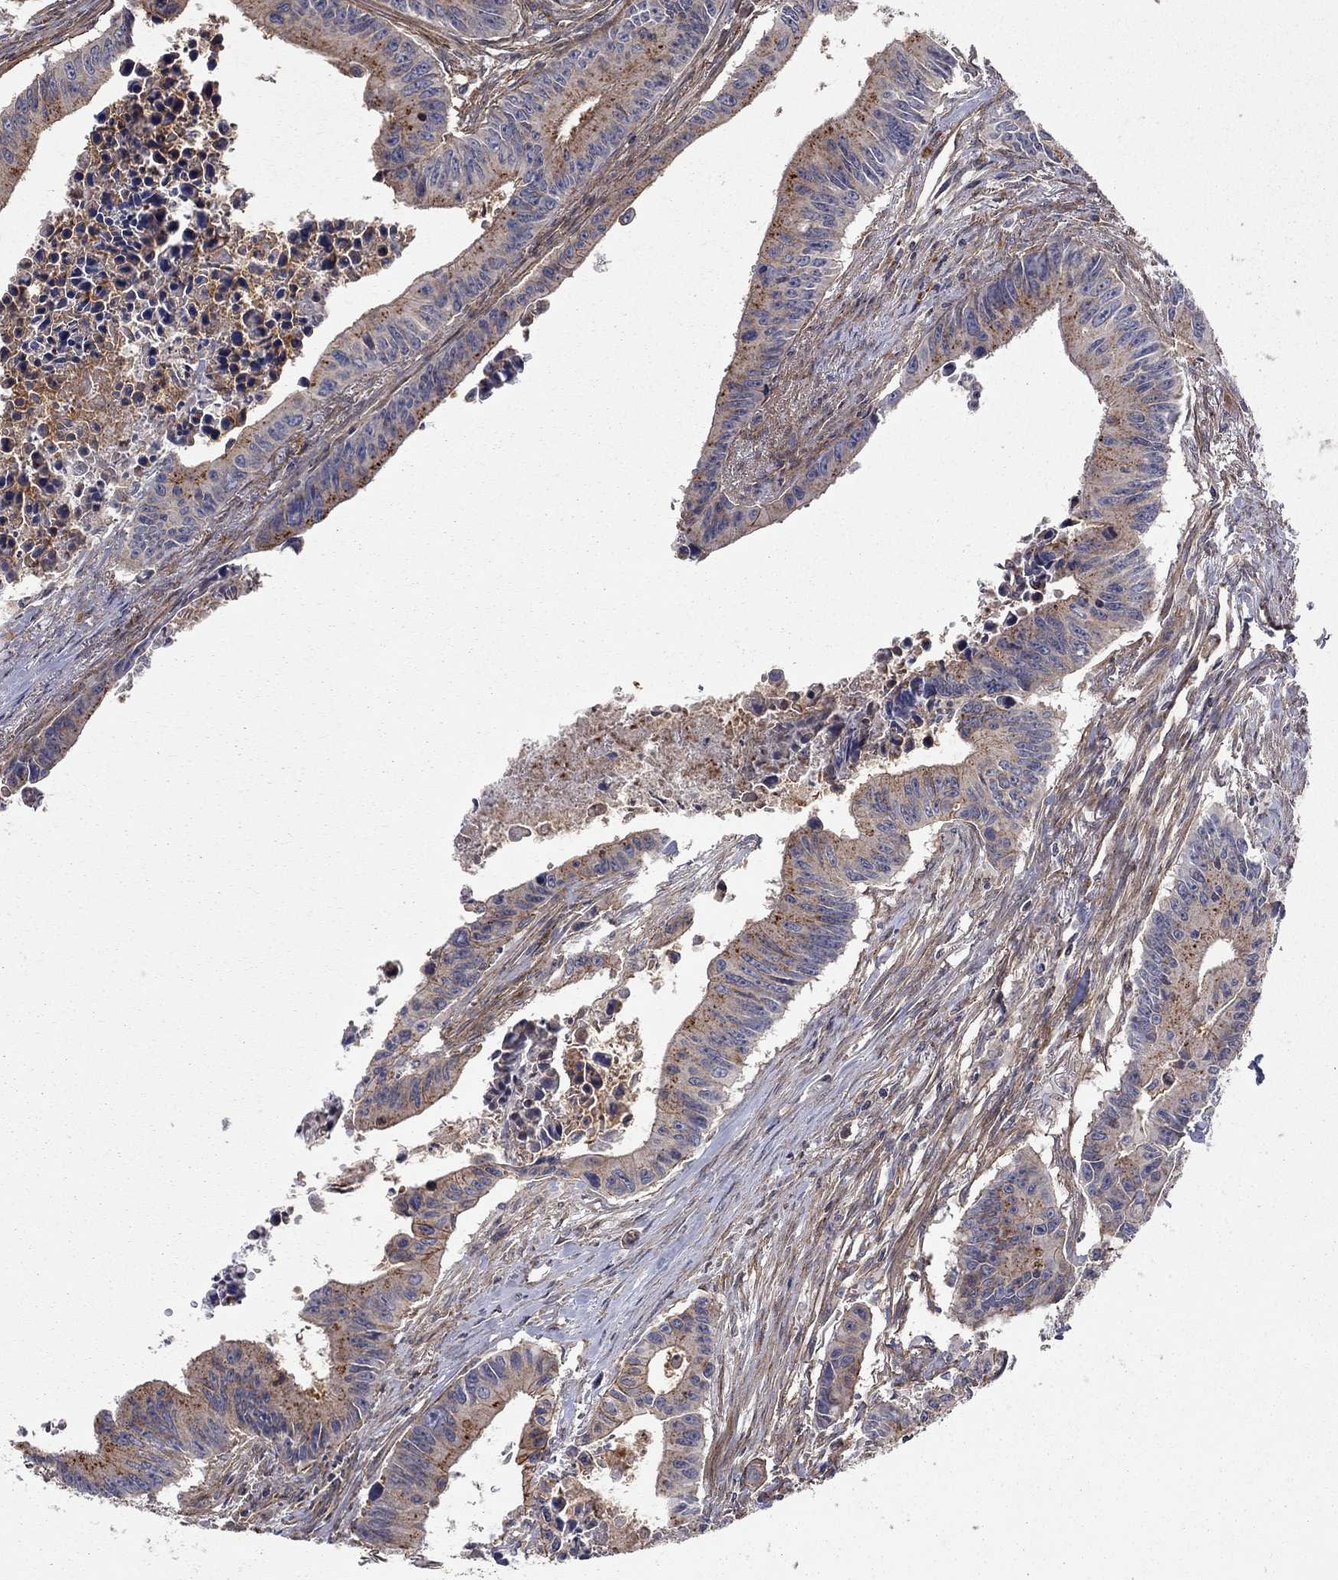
{"staining": {"intensity": "moderate", "quantity": ">75%", "location": "cytoplasmic/membranous"}, "tissue": "colorectal cancer", "cell_type": "Tumor cells", "image_type": "cancer", "snomed": [{"axis": "morphology", "description": "Adenocarcinoma, NOS"}, {"axis": "topography", "description": "Colon"}], "caption": "Human adenocarcinoma (colorectal) stained with a brown dye exhibits moderate cytoplasmic/membranous positive positivity in approximately >75% of tumor cells.", "gene": "RASEF", "patient": {"sex": "female", "age": 87}}